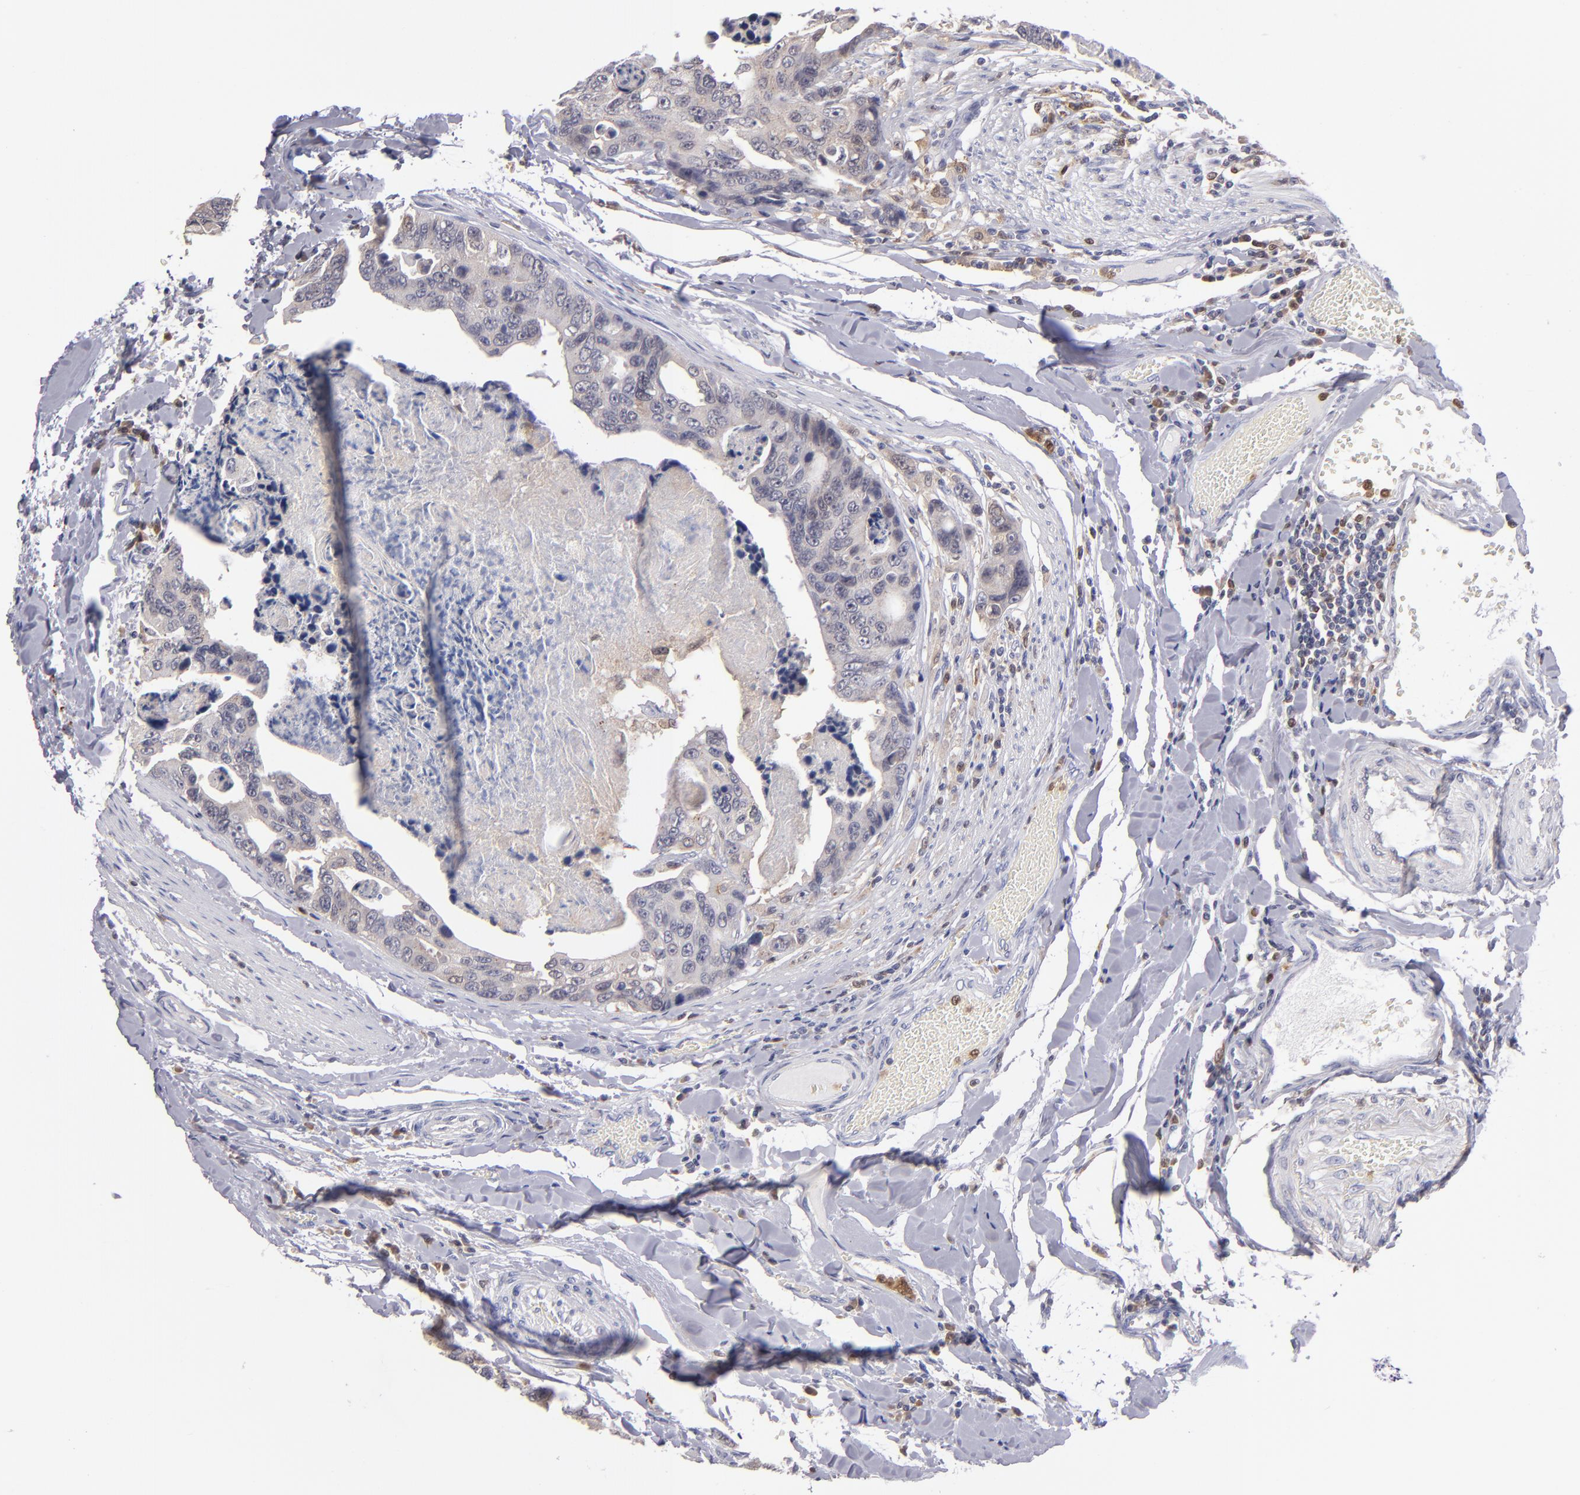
{"staining": {"intensity": "weak", "quantity": "<25%", "location": "cytoplasmic/membranous"}, "tissue": "colorectal cancer", "cell_type": "Tumor cells", "image_type": "cancer", "snomed": [{"axis": "morphology", "description": "Adenocarcinoma, NOS"}, {"axis": "topography", "description": "Colon"}], "caption": "Tumor cells are negative for brown protein staining in adenocarcinoma (colorectal). The staining is performed using DAB brown chromogen with nuclei counter-stained in using hematoxylin.", "gene": "PRKCD", "patient": {"sex": "female", "age": 86}}